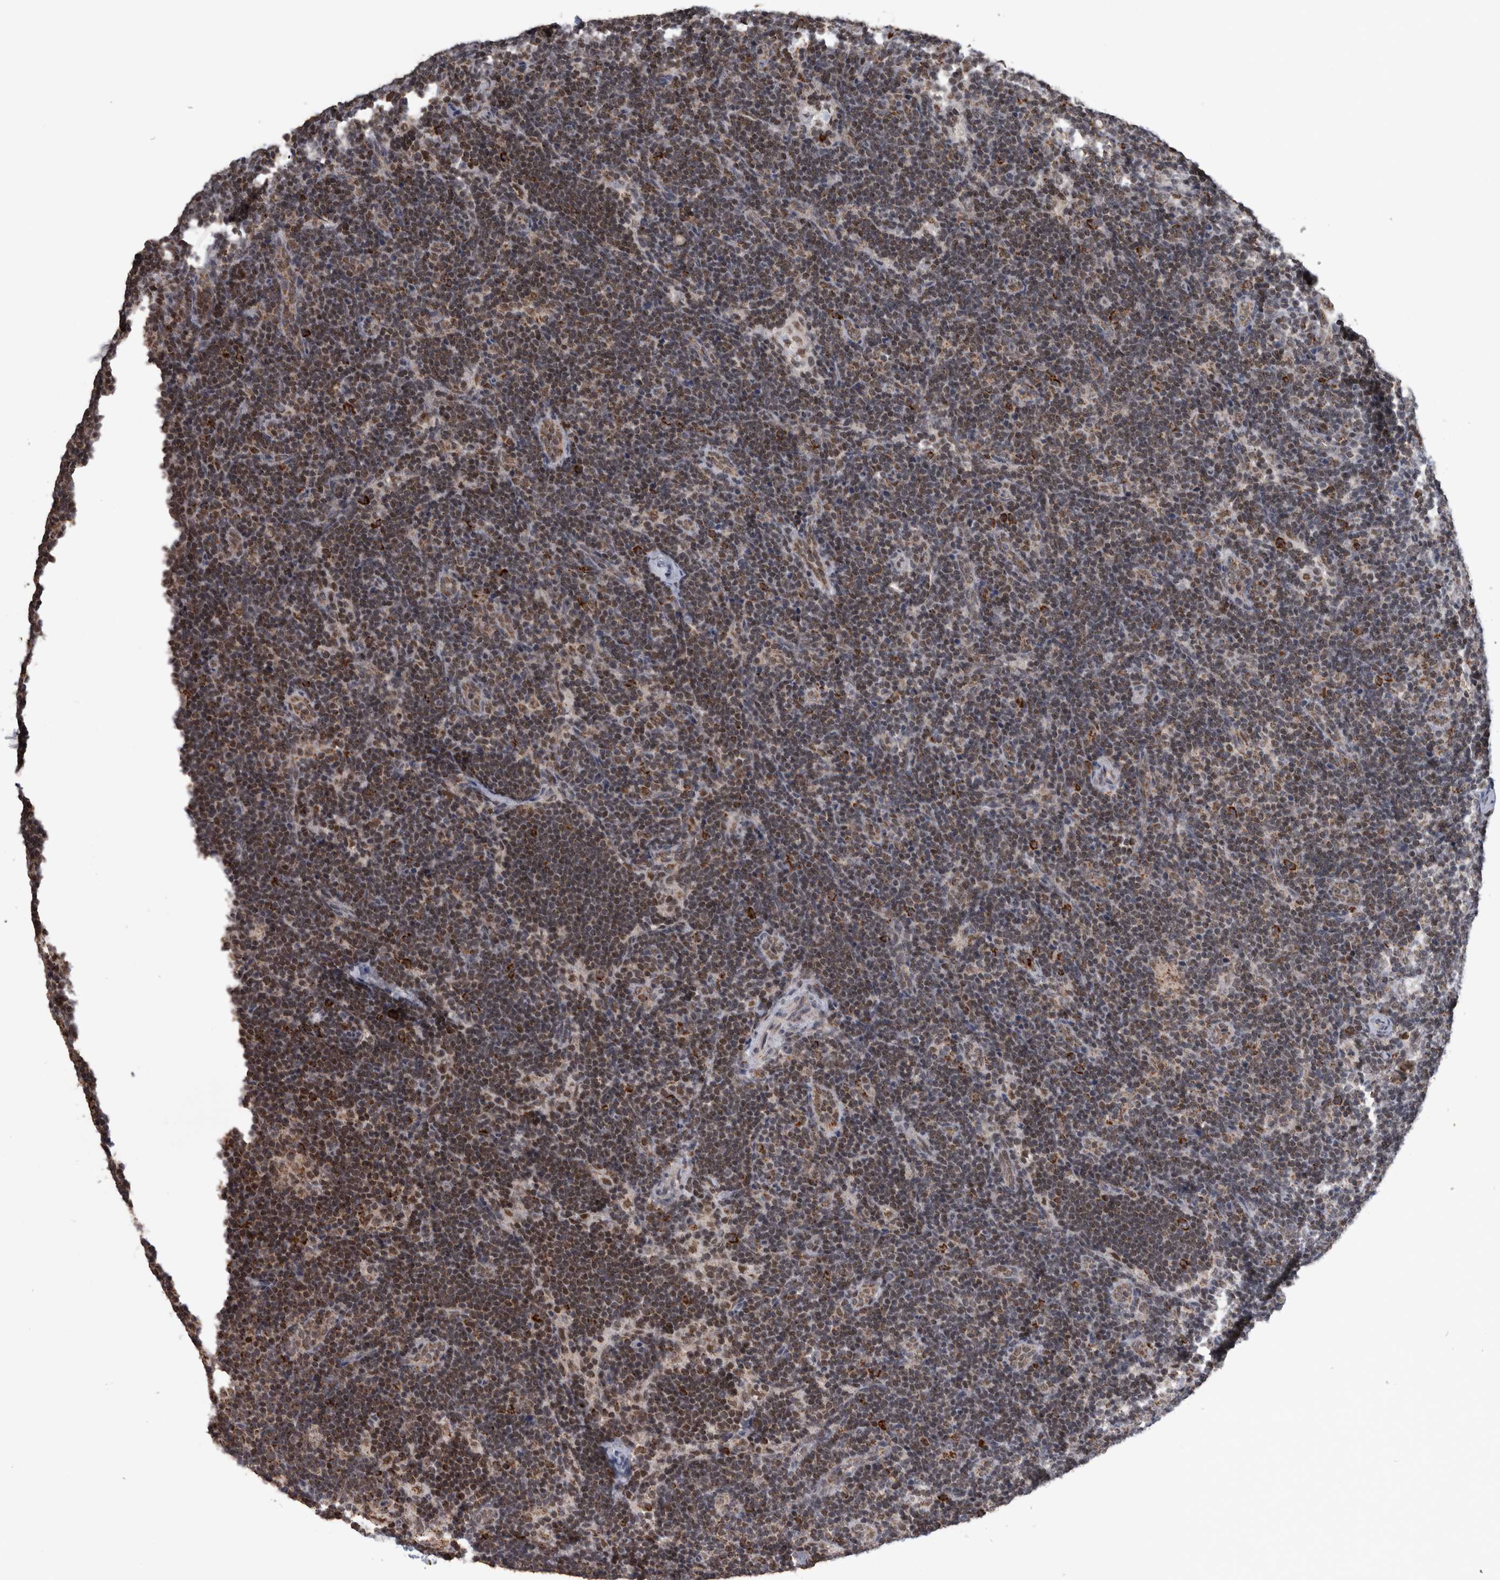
{"staining": {"intensity": "strong", "quantity": "25%-75%", "location": "cytoplasmic/membranous"}, "tissue": "lymph node", "cell_type": "Germinal center cells", "image_type": "normal", "snomed": [{"axis": "morphology", "description": "Normal tissue, NOS"}, {"axis": "topography", "description": "Lymph node"}], "caption": "High-magnification brightfield microscopy of normal lymph node stained with DAB (3,3'-diaminobenzidine) (brown) and counterstained with hematoxylin (blue). germinal center cells exhibit strong cytoplasmic/membranous expression is present in about25%-75% of cells.", "gene": "OR2K2", "patient": {"sex": "female", "age": 22}}